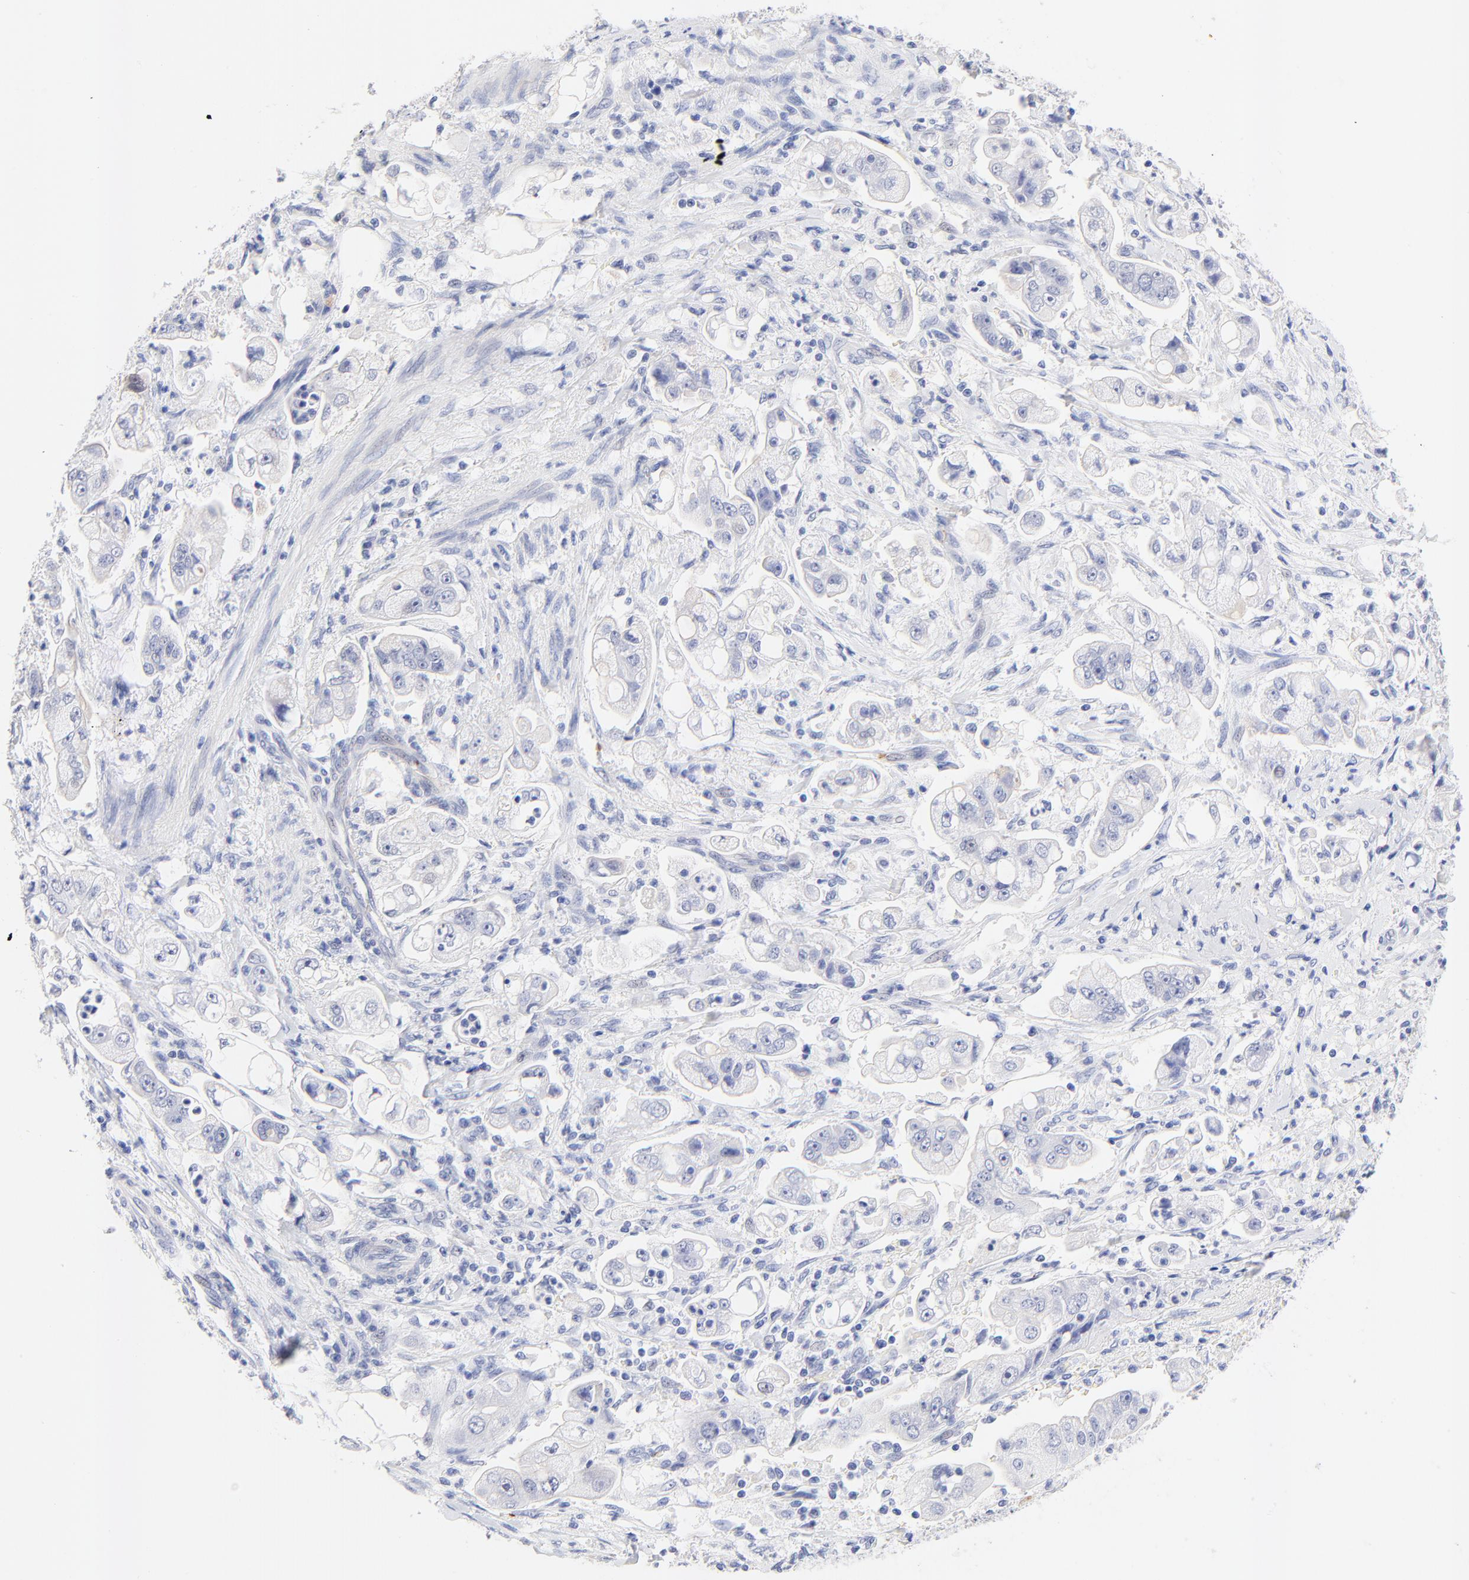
{"staining": {"intensity": "negative", "quantity": "none", "location": "none"}, "tissue": "stomach cancer", "cell_type": "Tumor cells", "image_type": "cancer", "snomed": [{"axis": "morphology", "description": "Adenocarcinoma, NOS"}, {"axis": "topography", "description": "Stomach"}], "caption": "DAB immunohistochemical staining of stomach cancer (adenocarcinoma) shows no significant expression in tumor cells. (Stains: DAB (3,3'-diaminobenzidine) immunohistochemistry (IHC) with hematoxylin counter stain, Microscopy: brightfield microscopy at high magnification).", "gene": "FAM117B", "patient": {"sex": "male", "age": 62}}